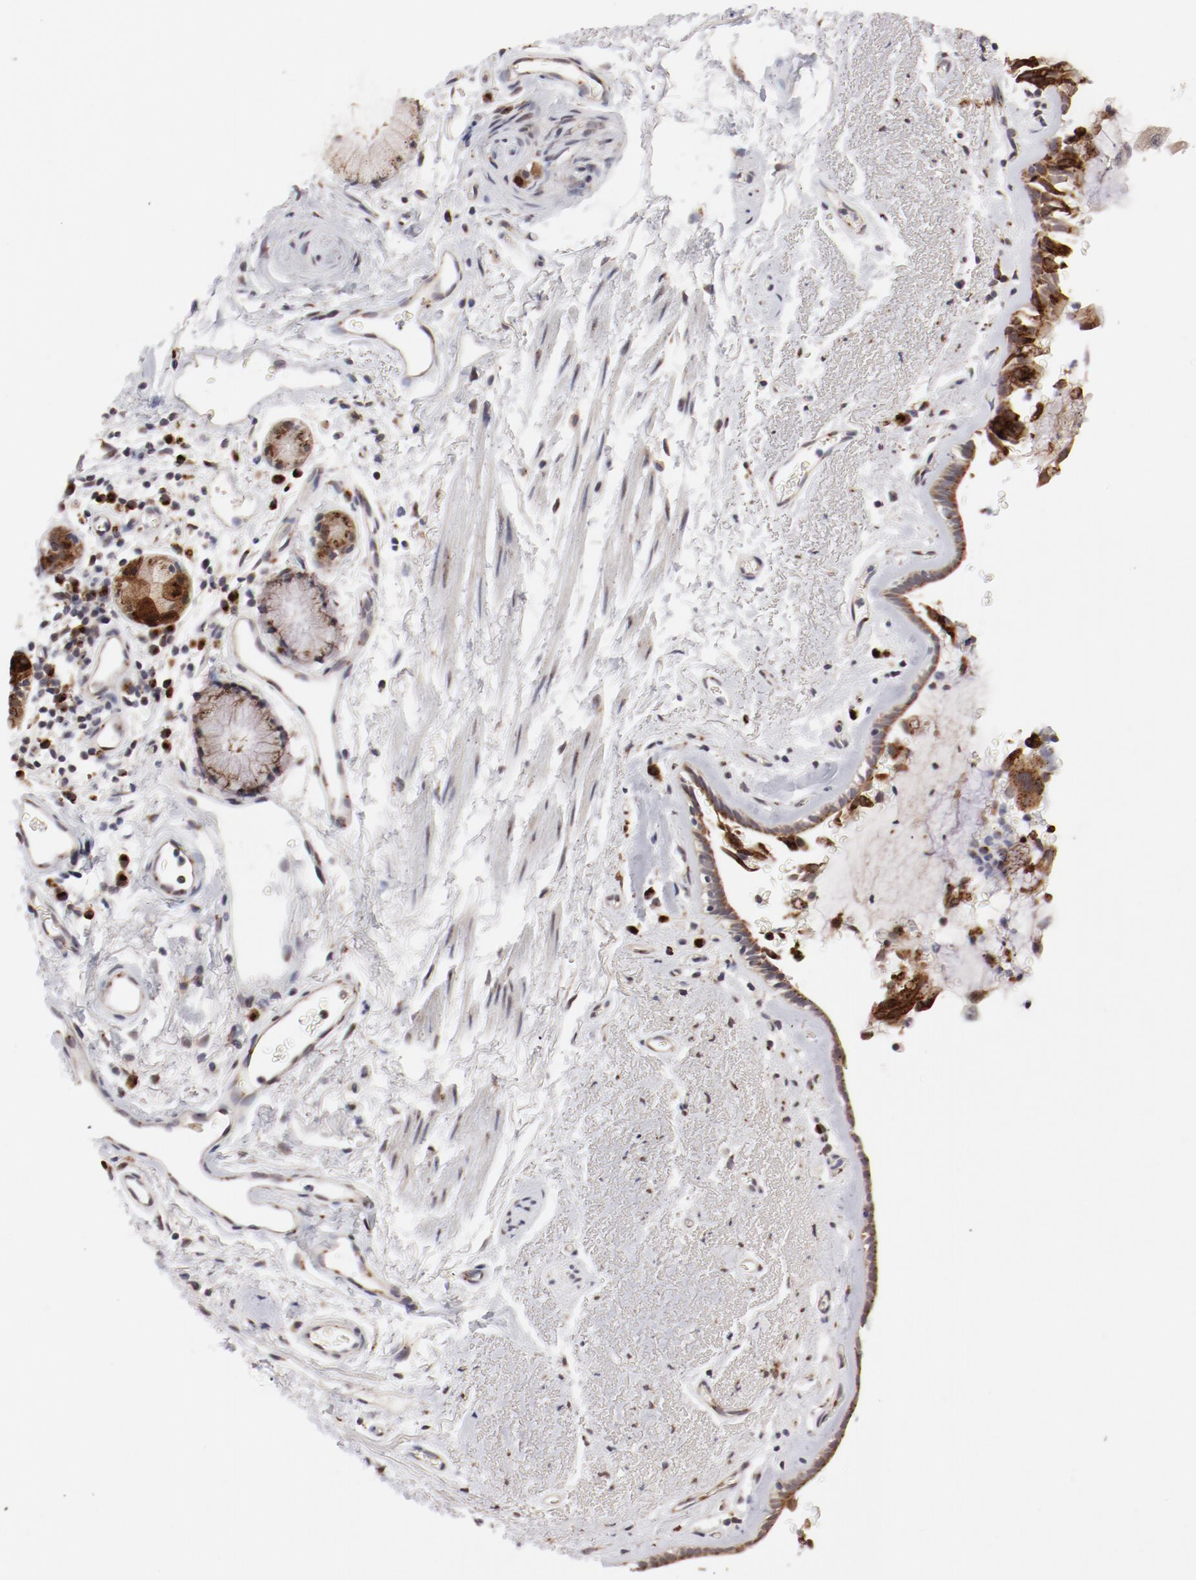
{"staining": {"intensity": "weak", "quantity": ">75%", "location": "cytoplasmic/membranous"}, "tissue": "bronchus", "cell_type": "Respiratory epithelial cells", "image_type": "normal", "snomed": [{"axis": "morphology", "description": "Normal tissue, NOS"}, {"axis": "morphology", "description": "Adenocarcinoma, NOS"}, {"axis": "topography", "description": "Bronchus"}, {"axis": "topography", "description": "Lung"}], "caption": "Respiratory epithelial cells show low levels of weak cytoplasmic/membranous expression in about >75% of cells in benign human bronchus. (DAB (3,3'-diaminobenzidine) IHC, brown staining for protein, blue staining for nuclei).", "gene": "RPL12", "patient": {"sex": "male", "age": 71}}